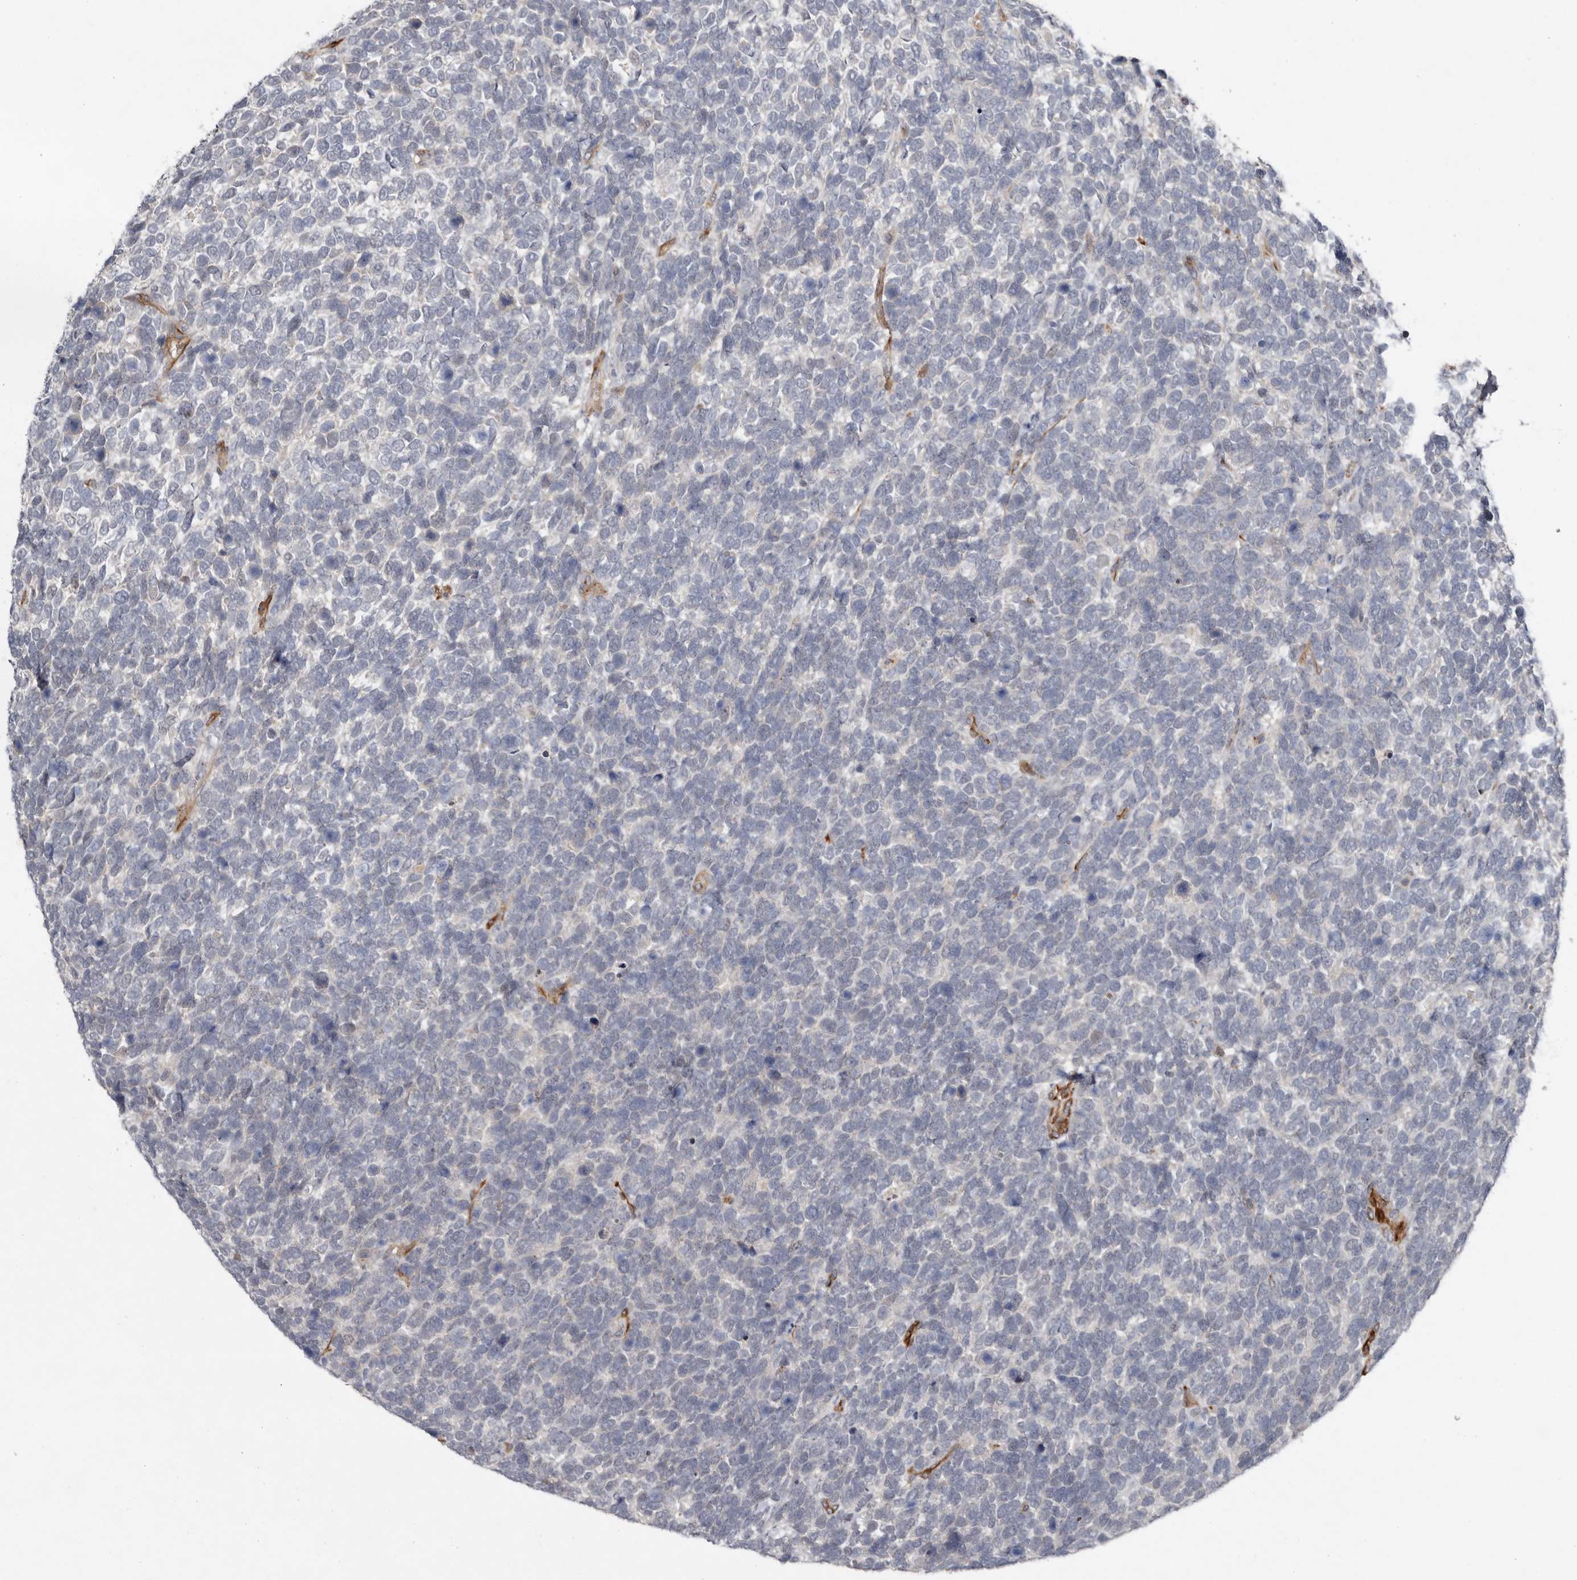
{"staining": {"intensity": "negative", "quantity": "none", "location": "none"}, "tissue": "urothelial cancer", "cell_type": "Tumor cells", "image_type": "cancer", "snomed": [{"axis": "morphology", "description": "Urothelial carcinoma, High grade"}, {"axis": "topography", "description": "Urinary bladder"}], "caption": "Protein analysis of urothelial carcinoma (high-grade) displays no significant staining in tumor cells.", "gene": "RANBP17", "patient": {"sex": "female", "age": 82}}